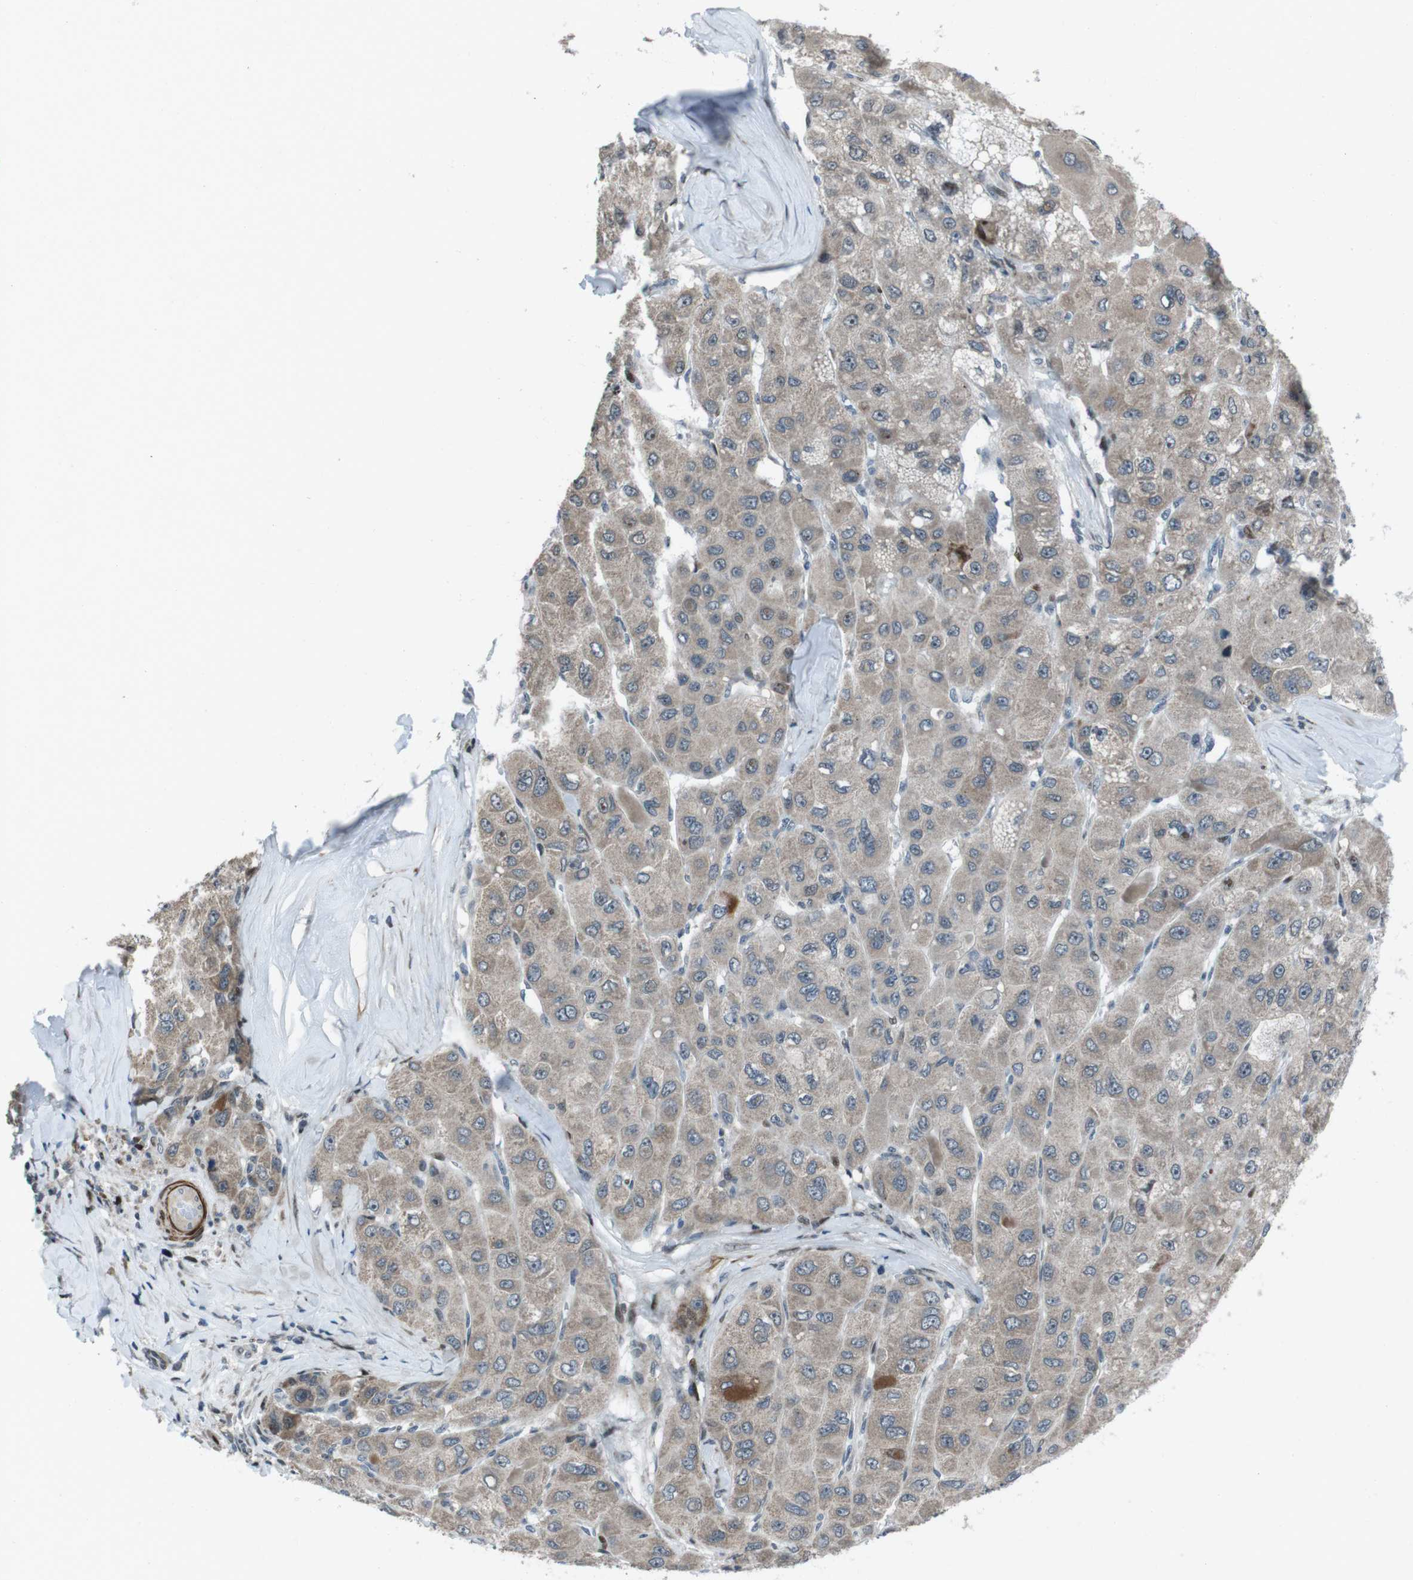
{"staining": {"intensity": "strong", "quantity": "<25%", "location": "cytoplasmic/membranous,nuclear"}, "tissue": "liver cancer", "cell_type": "Tumor cells", "image_type": "cancer", "snomed": [{"axis": "morphology", "description": "Carcinoma, Hepatocellular, NOS"}, {"axis": "topography", "description": "Liver"}], "caption": "An immunohistochemistry (IHC) micrograph of neoplastic tissue is shown. Protein staining in brown shows strong cytoplasmic/membranous and nuclear positivity in liver cancer within tumor cells.", "gene": "PBRM1", "patient": {"sex": "male", "age": 80}}